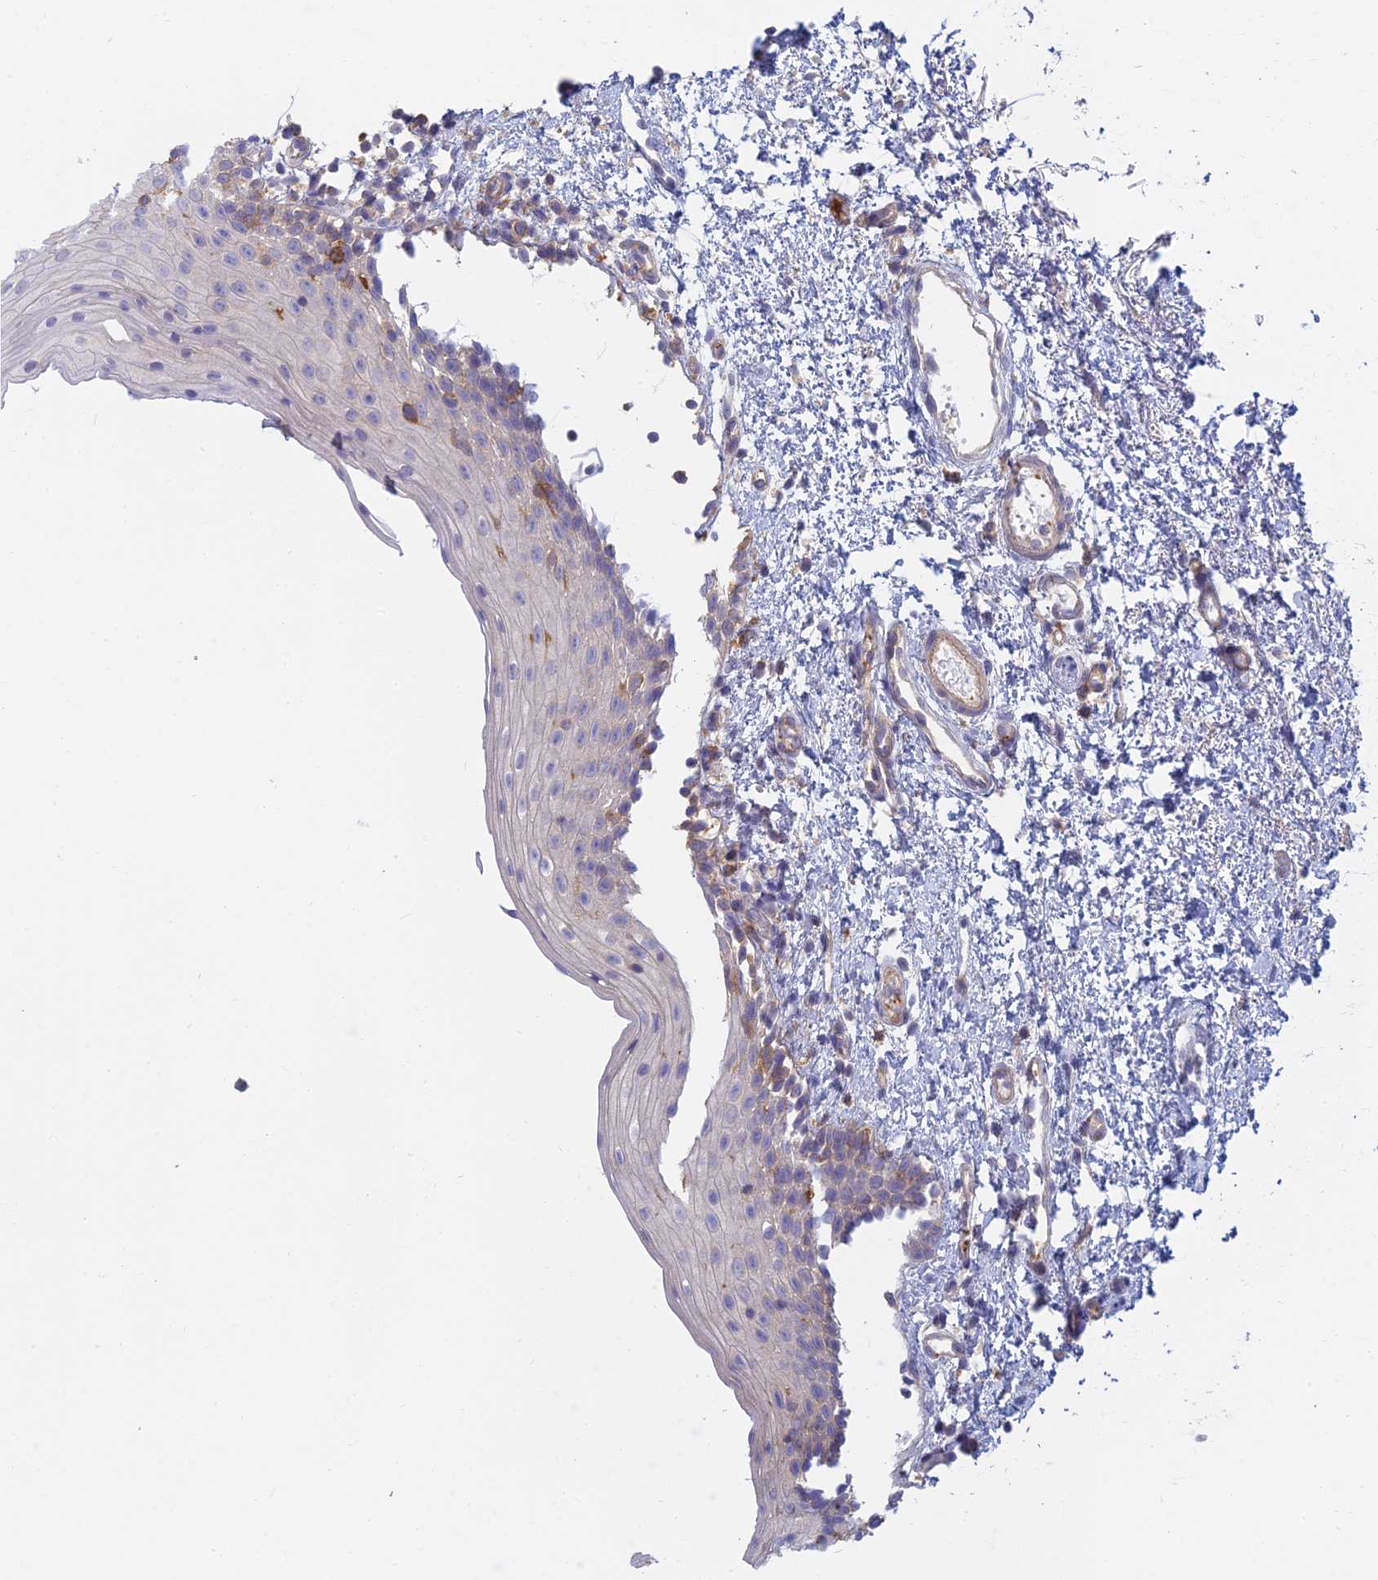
{"staining": {"intensity": "negative", "quantity": "none", "location": "none"}, "tissue": "oral mucosa", "cell_type": "Squamous epithelial cells", "image_type": "normal", "snomed": [{"axis": "morphology", "description": "Normal tissue, NOS"}, {"axis": "topography", "description": "Oral tissue"}], "caption": "Benign oral mucosa was stained to show a protein in brown. There is no significant staining in squamous epithelial cells.", "gene": "STRN4", "patient": {"sex": "female", "age": 13}}